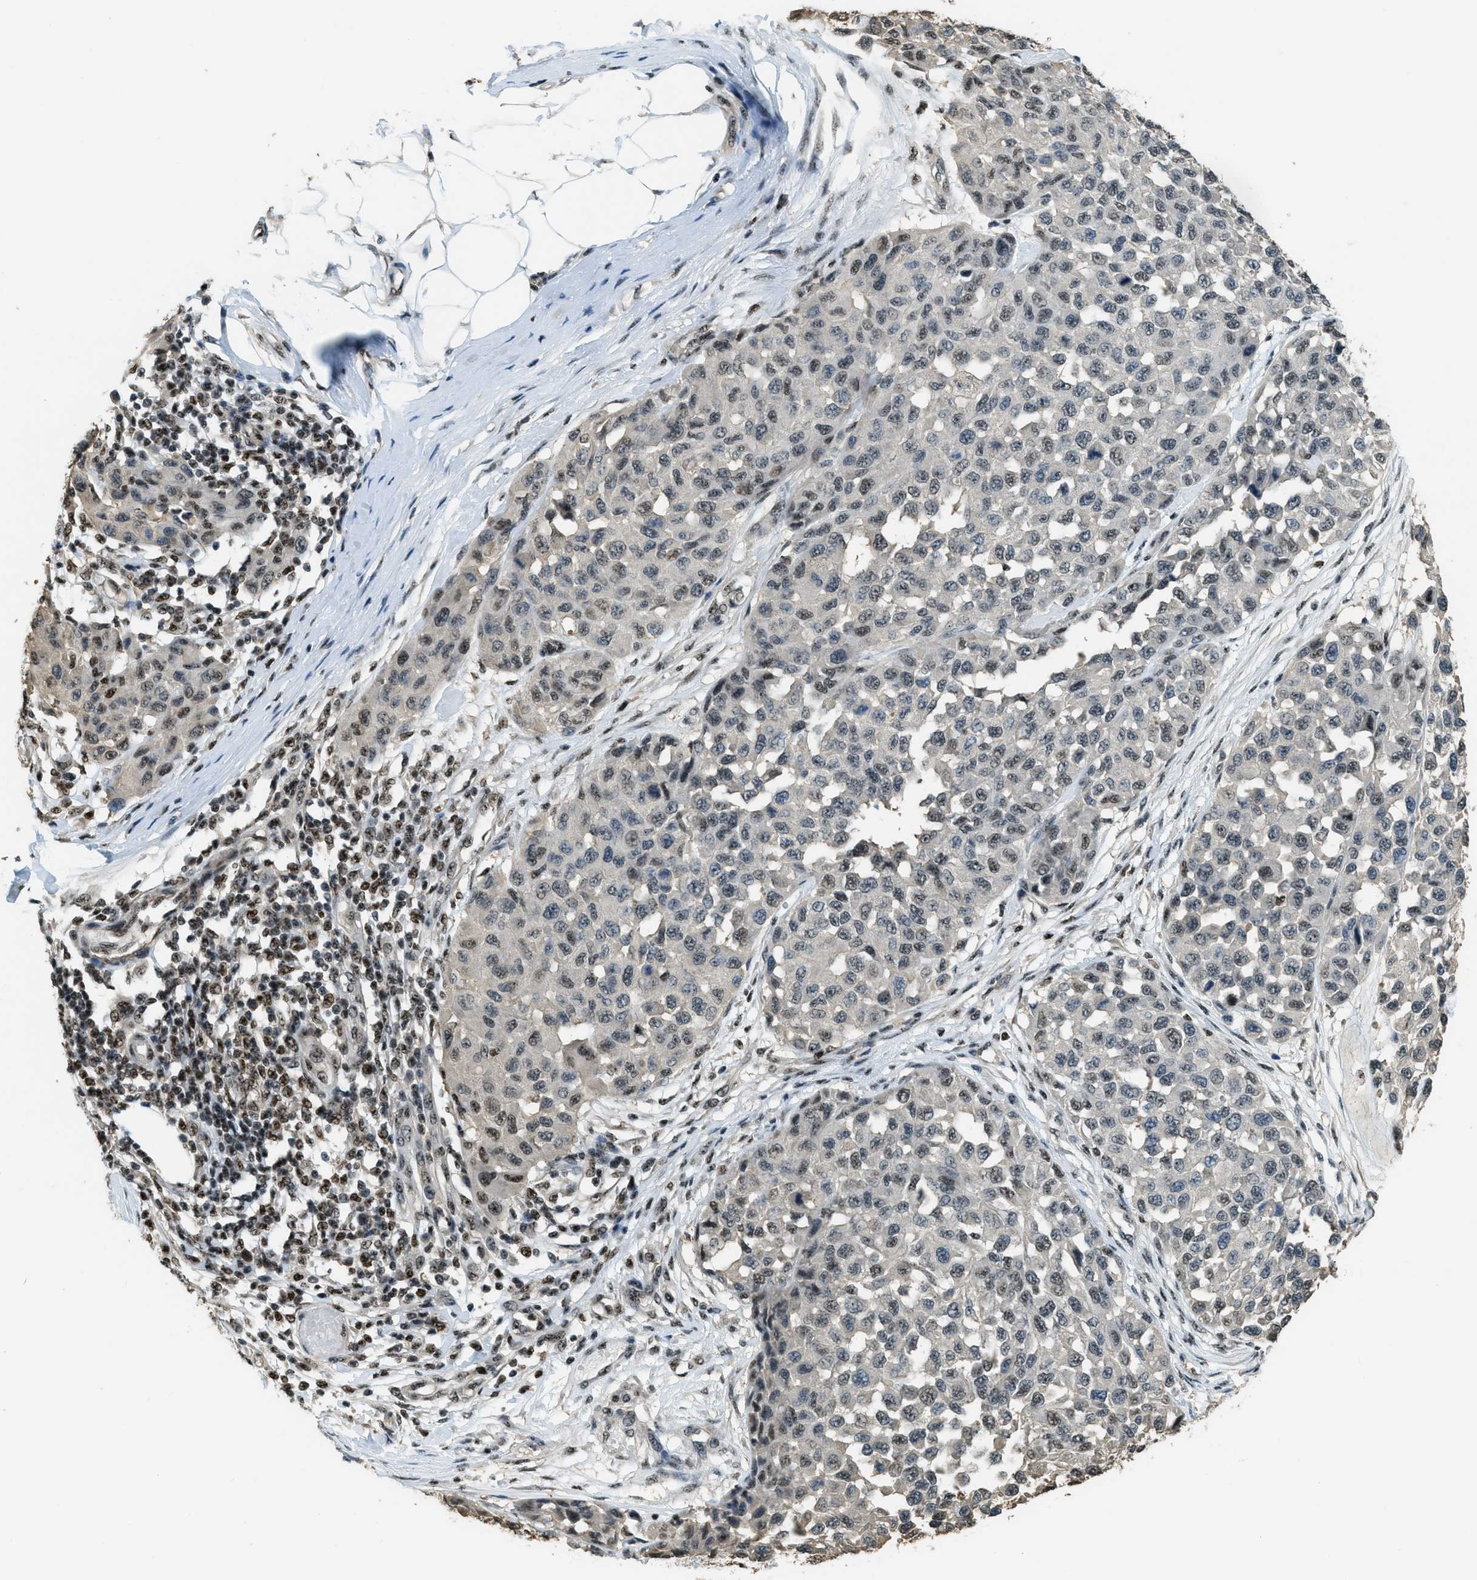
{"staining": {"intensity": "weak", "quantity": "25%-75%", "location": "nuclear"}, "tissue": "melanoma", "cell_type": "Tumor cells", "image_type": "cancer", "snomed": [{"axis": "morphology", "description": "Normal tissue, NOS"}, {"axis": "morphology", "description": "Malignant melanoma, NOS"}, {"axis": "topography", "description": "Skin"}], "caption": "Brown immunohistochemical staining in malignant melanoma demonstrates weak nuclear expression in about 25%-75% of tumor cells. Ihc stains the protein of interest in brown and the nuclei are stained blue.", "gene": "SP100", "patient": {"sex": "male", "age": 62}}